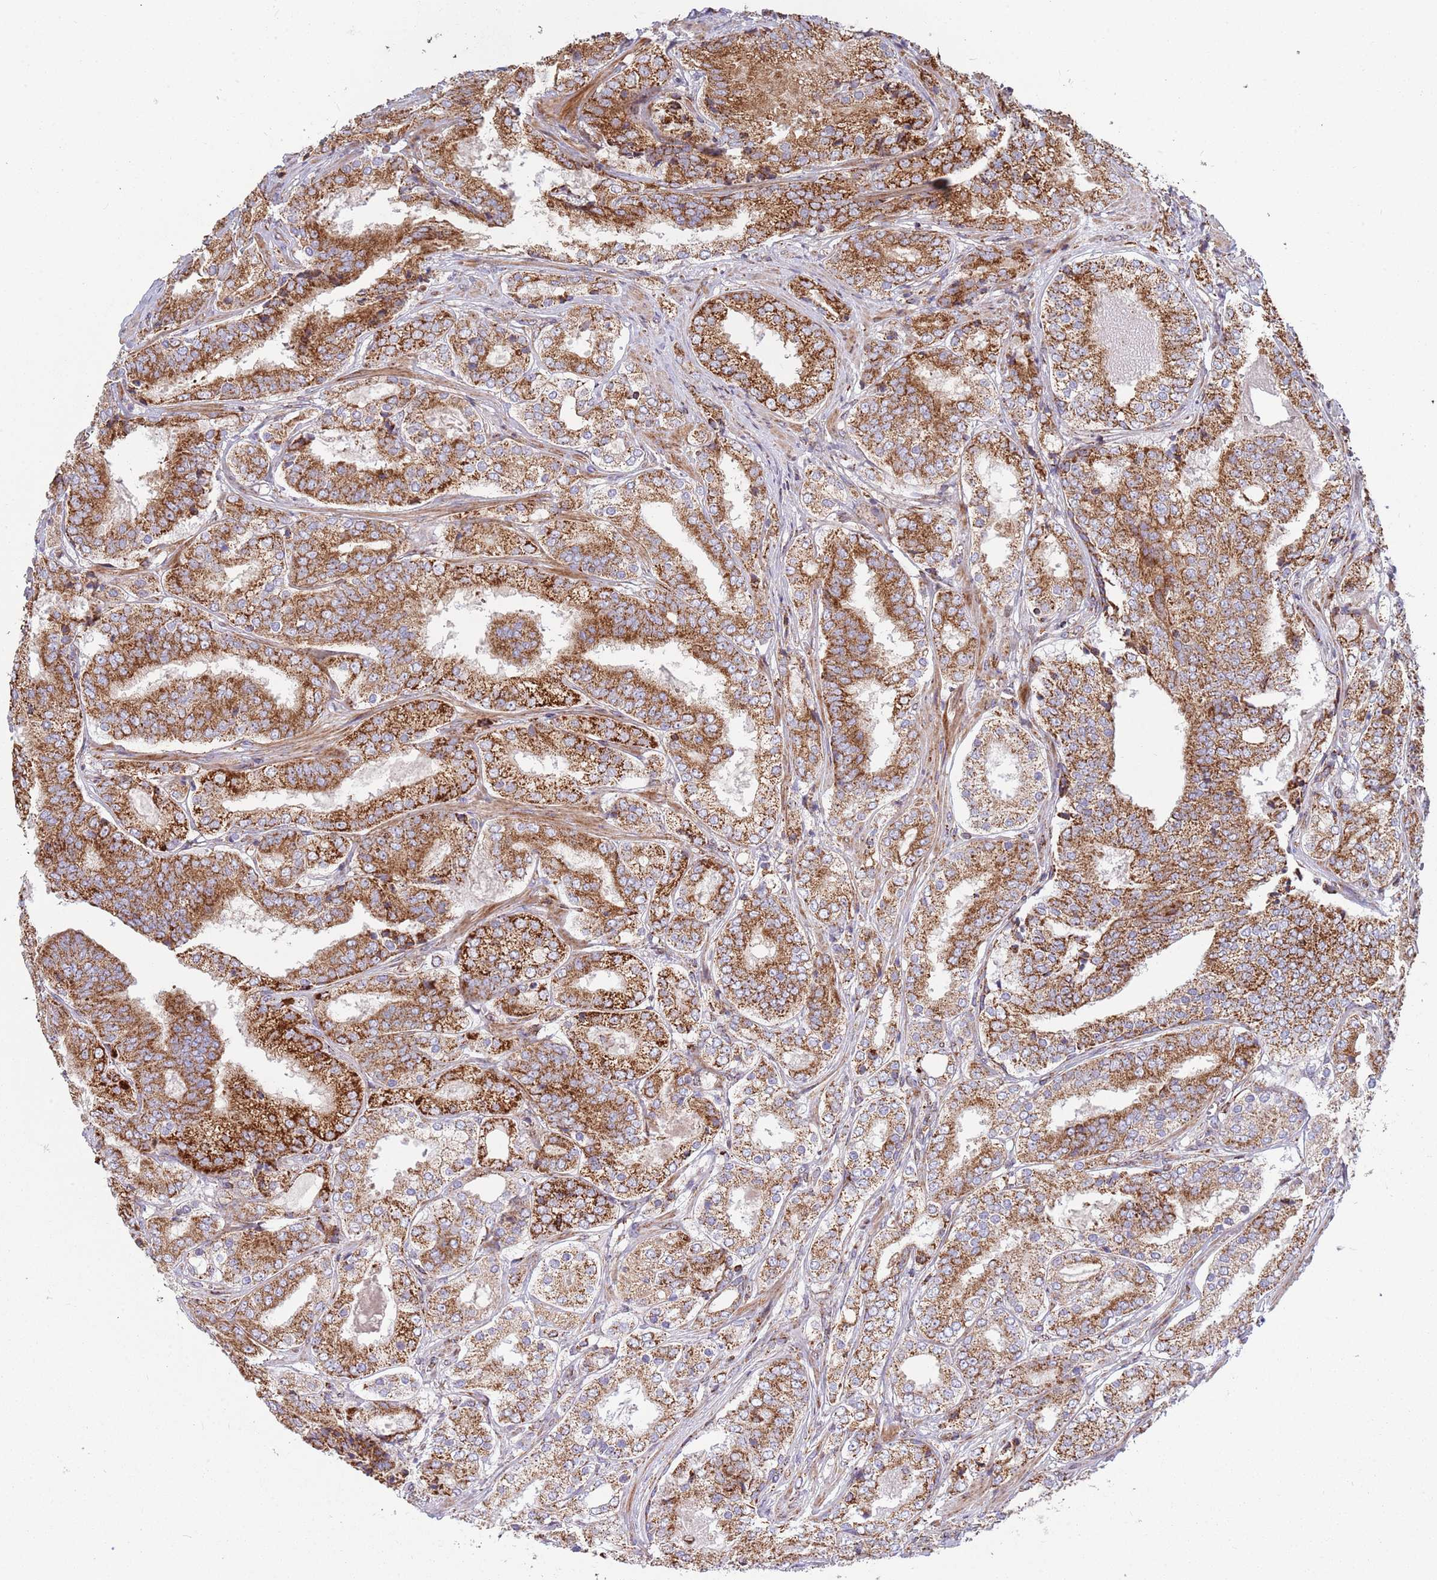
{"staining": {"intensity": "strong", "quantity": ">75%", "location": "cytoplasmic/membranous"}, "tissue": "prostate cancer", "cell_type": "Tumor cells", "image_type": "cancer", "snomed": [{"axis": "morphology", "description": "Adenocarcinoma, High grade"}, {"axis": "topography", "description": "Prostate"}], "caption": "This is a micrograph of IHC staining of prostate cancer (adenocarcinoma (high-grade)), which shows strong staining in the cytoplasmic/membranous of tumor cells.", "gene": "ATP5PD", "patient": {"sex": "male", "age": 63}}